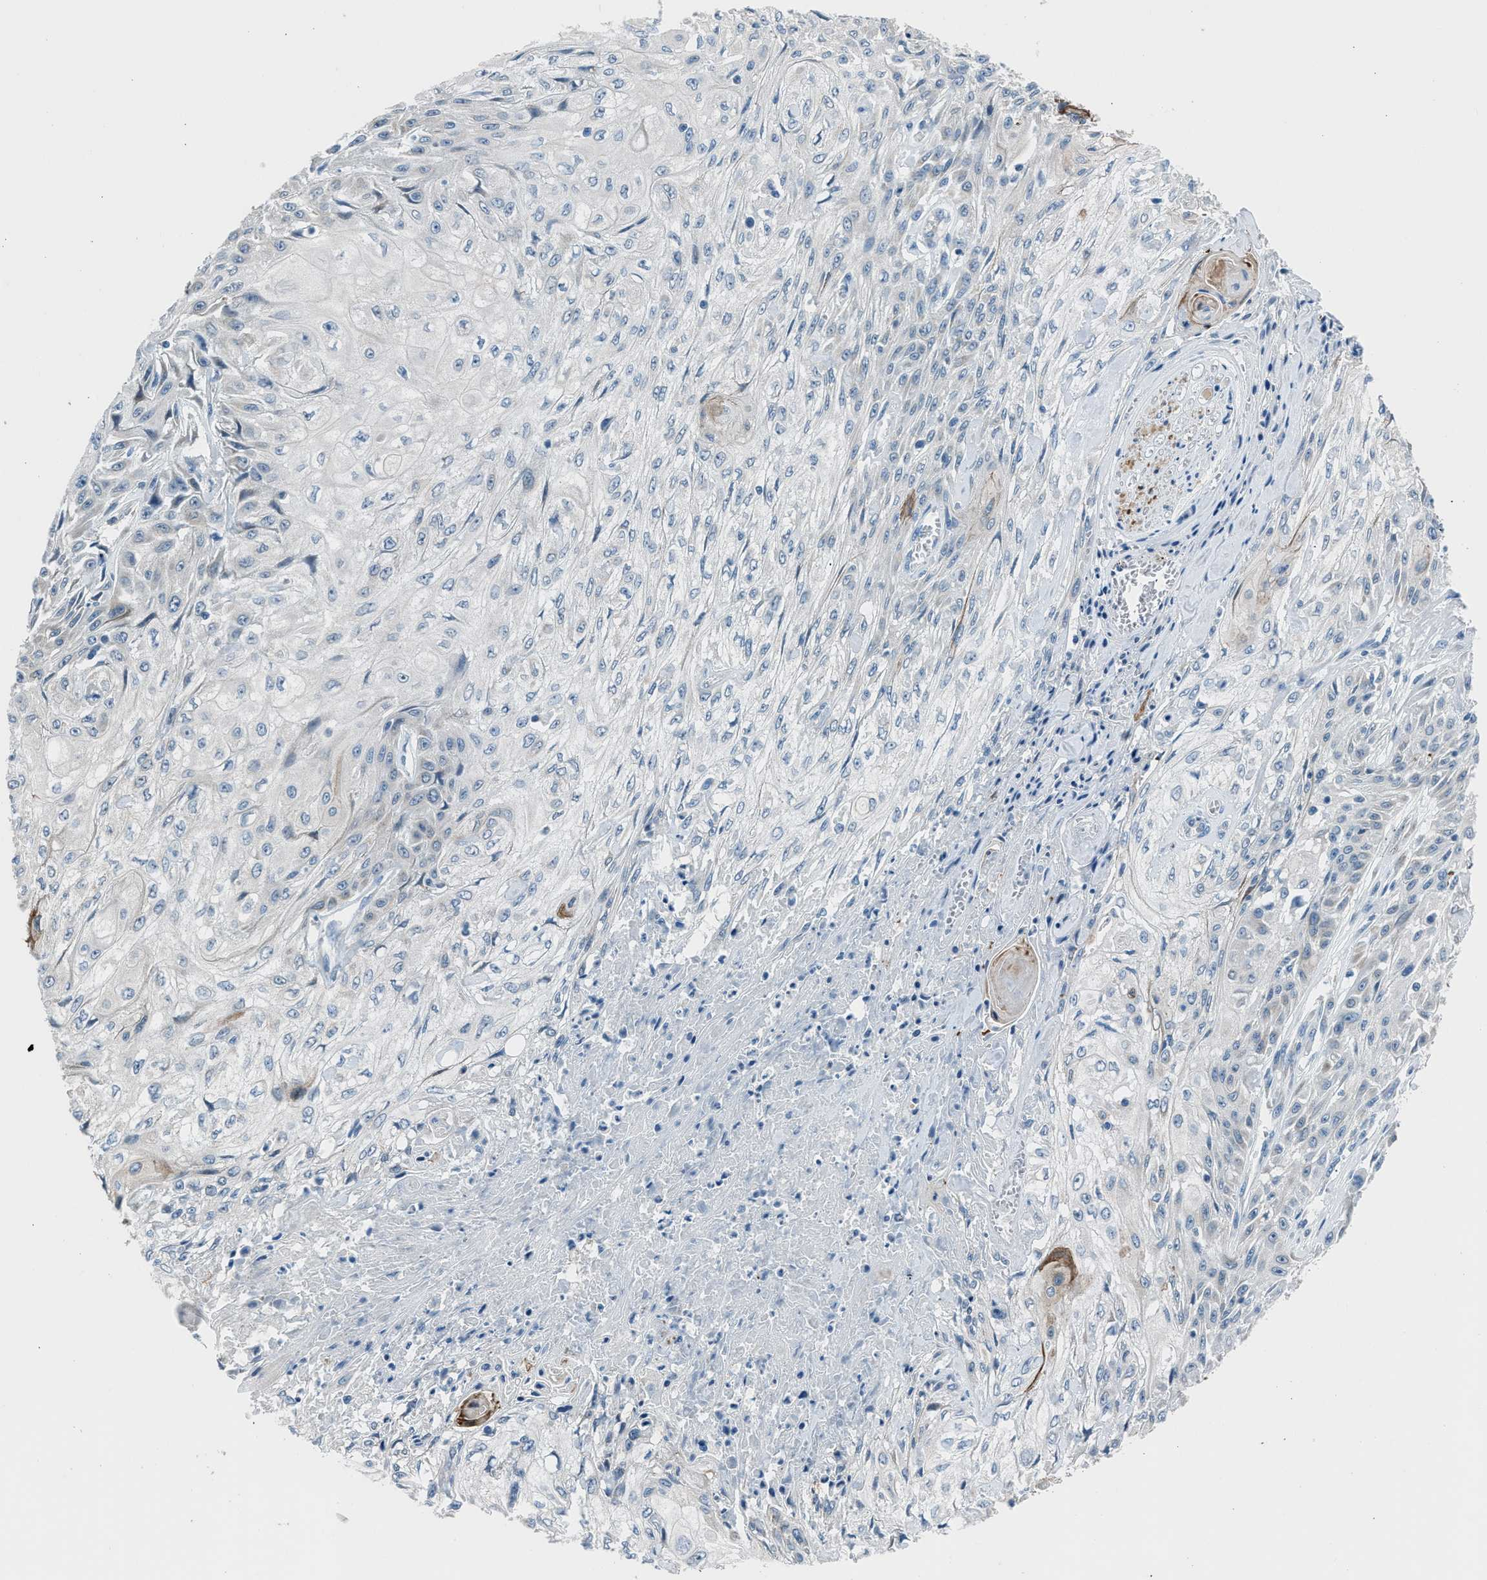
{"staining": {"intensity": "negative", "quantity": "none", "location": "none"}, "tissue": "skin cancer", "cell_type": "Tumor cells", "image_type": "cancer", "snomed": [{"axis": "morphology", "description": "Squamous cell carcinoma, NOS"}, {"axis": "morphology", "description": "Squamous cell carcinoma, metastatic, NOS"}, {"axis": "topography", "description": "Skin"}, {"axis": "topography", "description": "Lymph node"}], "caption": "IHC of human skin metastatic squamous cell carcinoma displays no staining in tumor cells.", "gene": "RNF41", "patient": {"sex": "male", "age": 75}}